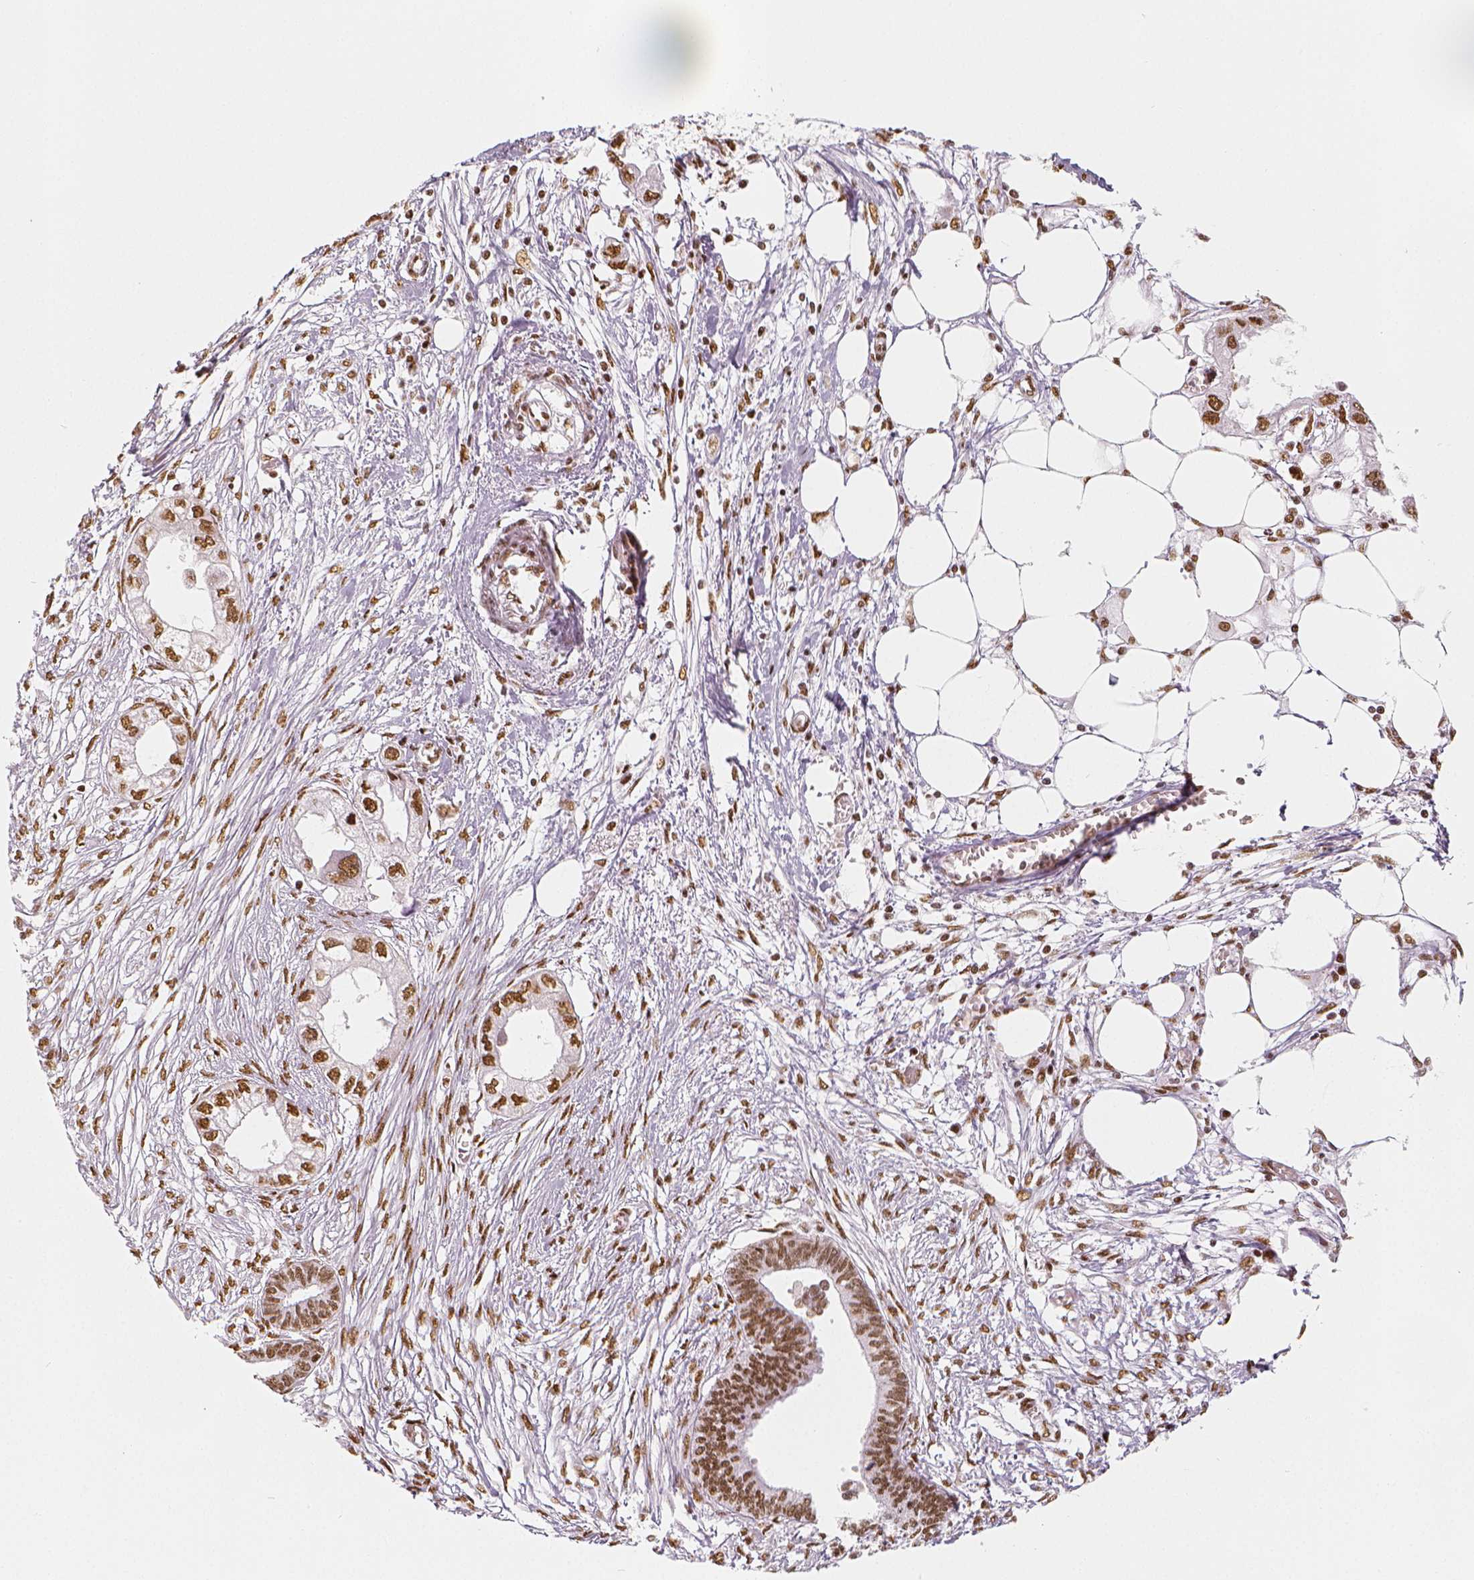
{"staining": {"intensity": "moderate", "quantity": ">75%", "location": "nuclear"}, "tissue": "endometrial cancer", "cell_type": "Tumor cells", "image_type": "cancer", "snomed": [{"axis": "morphology", "description": "Adenocarcinoma, NOS"}, {"axis": "morphology", "description": "Adenocarcinoma, metastatic, NOS"}, {"axis": "topography", "description": "Adipose tissue"}, {"axis": "topography", "description": "Endometrium"}], "caption": "Immunohistochemistry (IHC) image of human endometrial cancer stained for a protein (brown), which demonstrates medium levels of moderate nuclear expression in approximately >75% of tumor cells.", "gene": "KDM5B", "patient": {"sex": "female", "age": 67}}